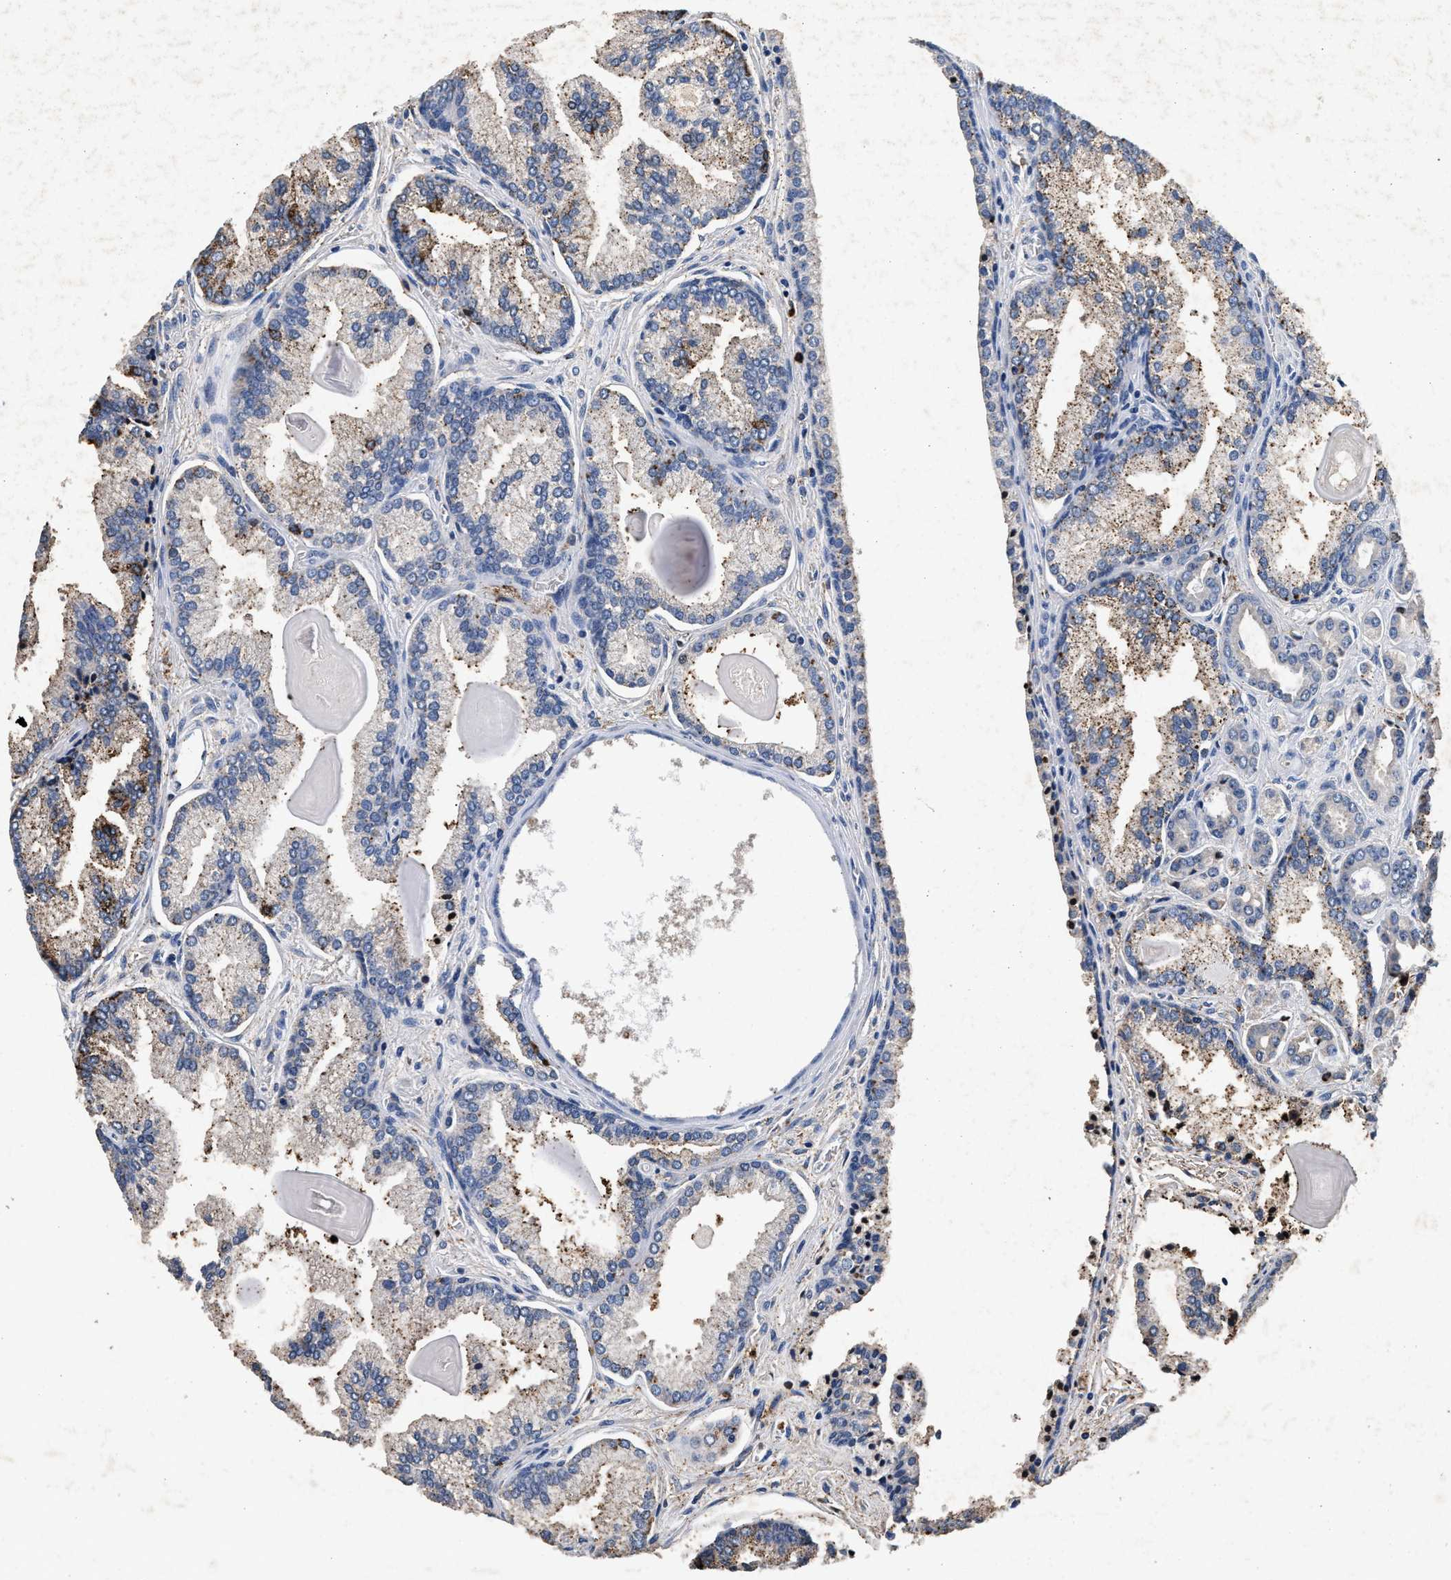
{"staining": {"intensity": "weak", "quantity": "<25%", "location": "cytoplasmic/membranous"}, "tissue": "prostate cancer", "cell_type": "Tumor cells", "image_type": "cancer", "snomed": [{"axis": "morphology", "description": "Adenocarcinoma, Low grade"}, {"axis": "topography", "description": "Prostate"}], "caption": "Photomicrograph shows no protein expression in tumor cells of low-grade adenocarcinoma (prostate) tissue.", "gene": "LTB4R2", "patient": {"sex": "male", "age": 59}}